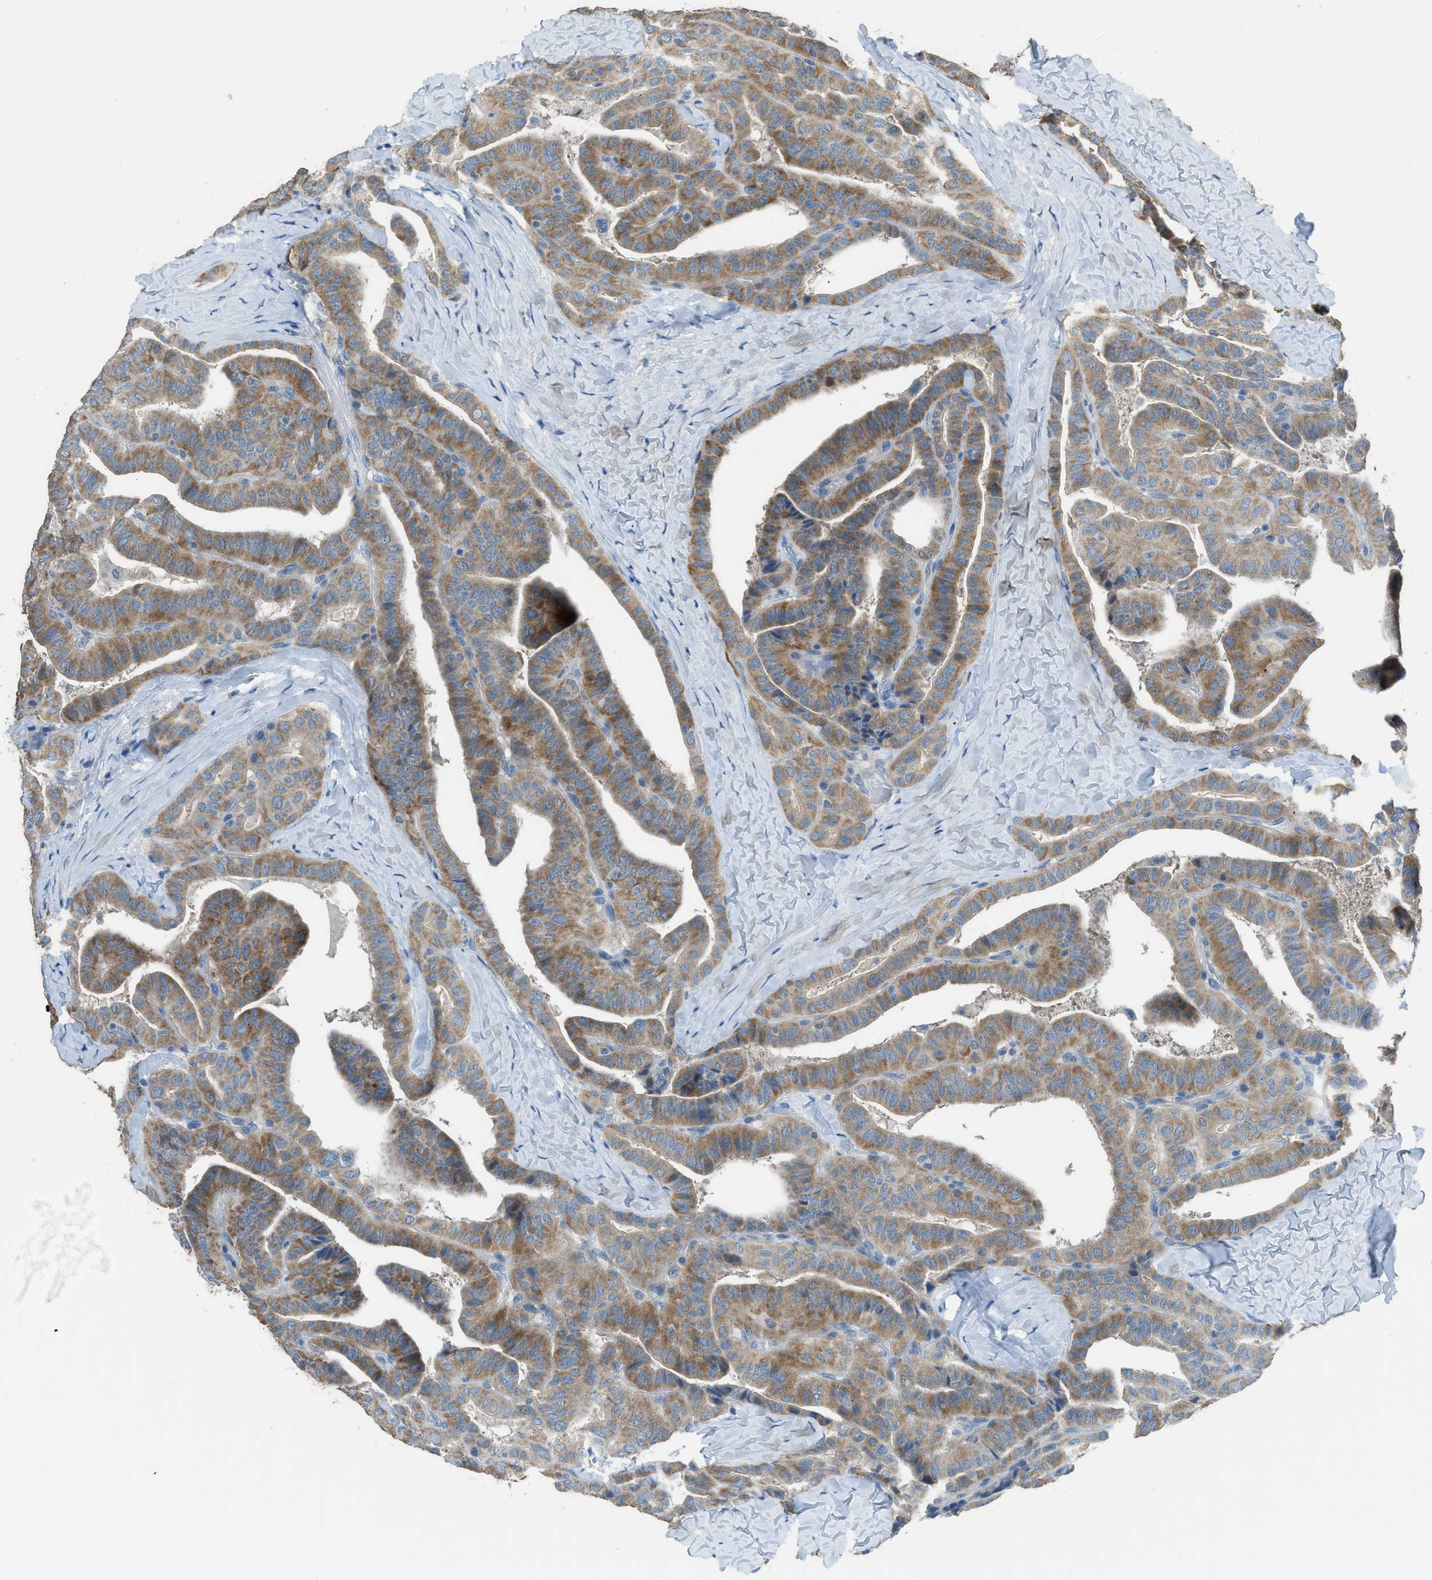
{"staining": {"intensity": "moderate", "quantity": ">75%", "location": "cytoplasmic/membranous"}, "tissue": "thyroid cancer", "cell_type": "Tumor cells", "image_type": "cancer", "snomed": [{"axis": "morphology", "description": "Papillary adenocarcinoma, NOS"}, {"axis": "topography", "description": "Thyroid gland"}], "caption": "Human thyroid cancer stained with a protein marker reveals moderate staining in tumor cells.", "gene": "TIMD4", "patient": {"sex": "male", "age": 77}}